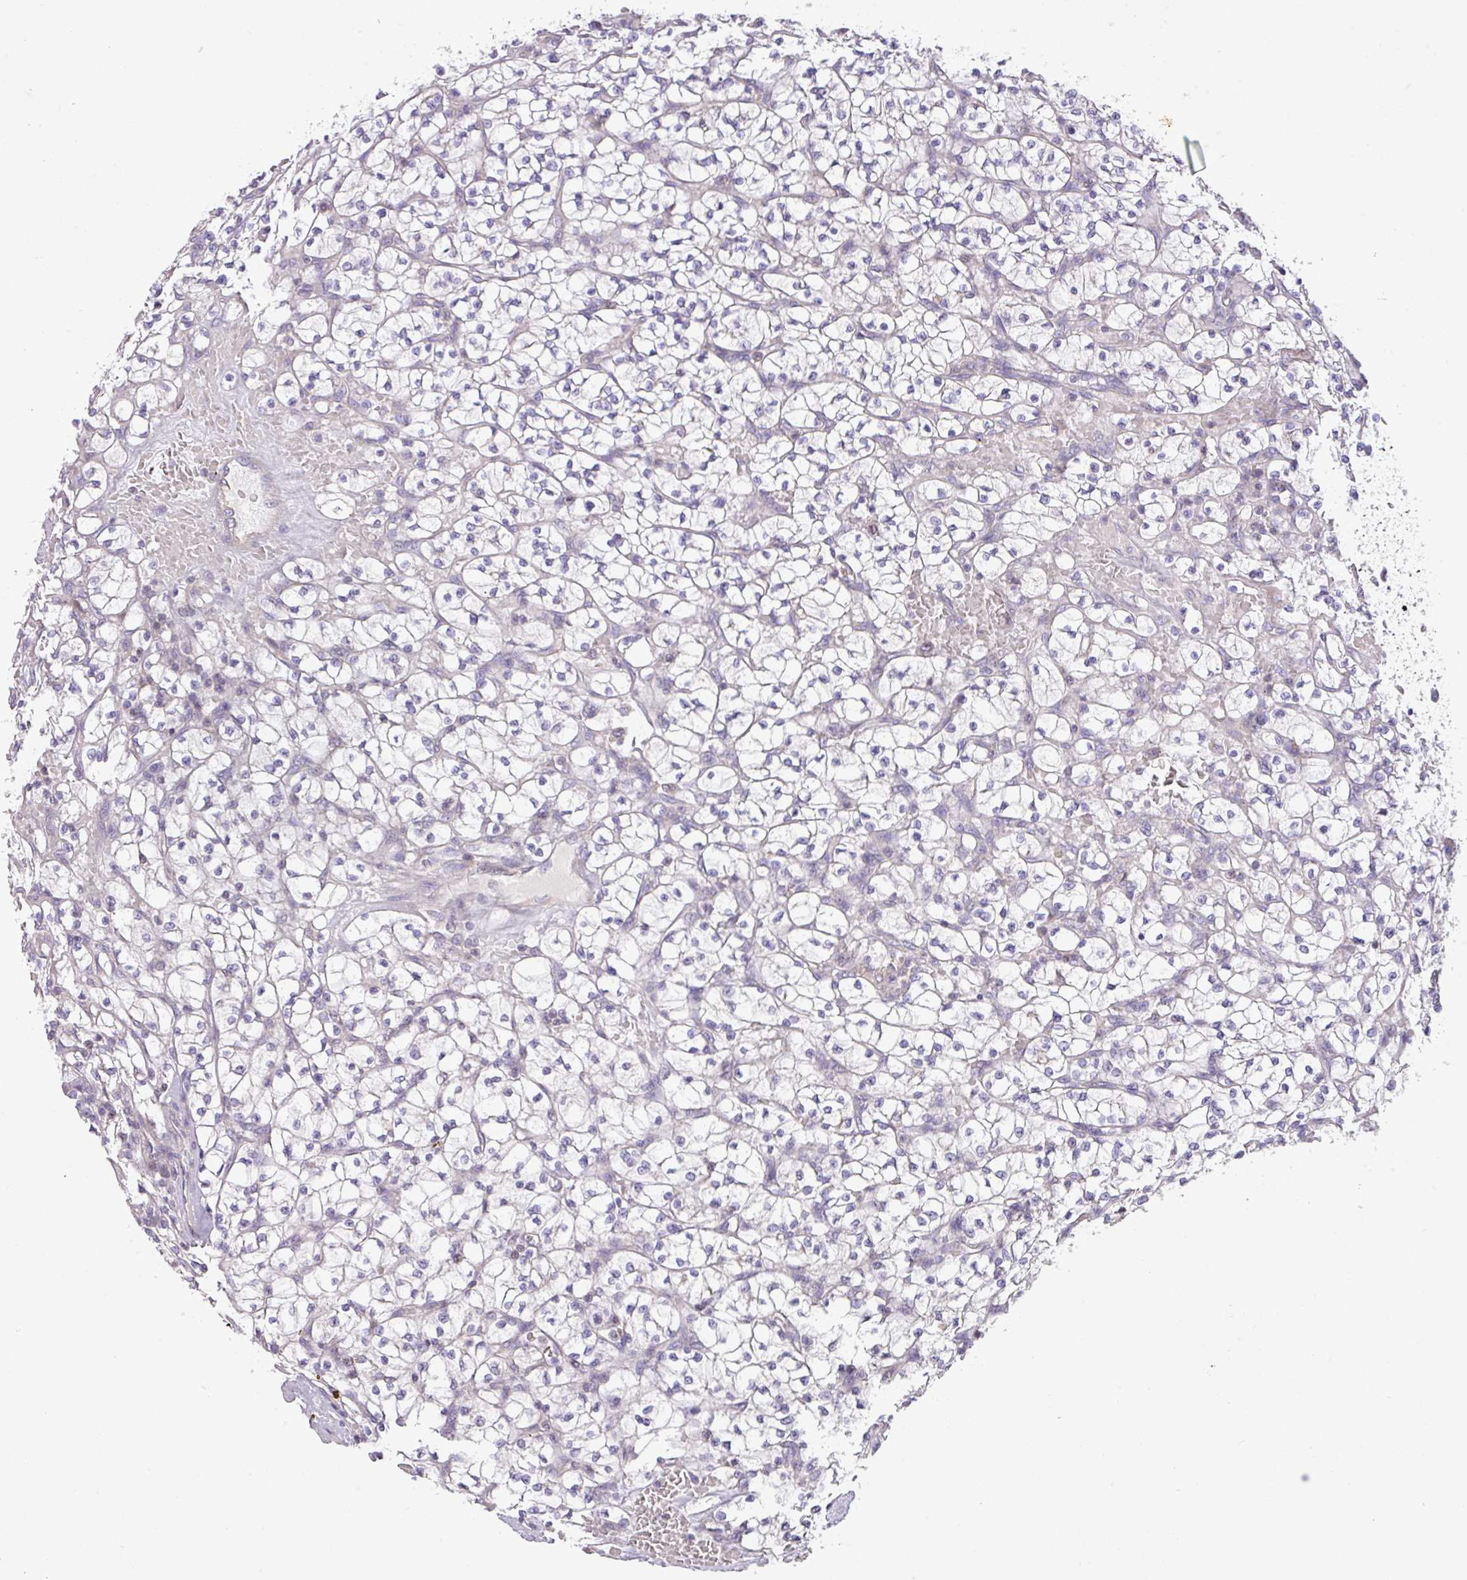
{"staining": {"intensity": "negative", "quantity": "none", "location": "none"}, "tissue": "renal cancer", "cell_type": "Tumor cells", "image_type": "cancer", "snomed": [{"axis": "morphology", "description": "Adenocarcinoma, NOS"}, {"axis": "topography", "description": "Kidney"}], "caption": "A photomicrograph of renal cancer (adenocarcinoma) stained for a protein exhibits no brown staining in tumor cells.", "gene": "ZNF394", "patient": {"sex": "female", "age": 64}}